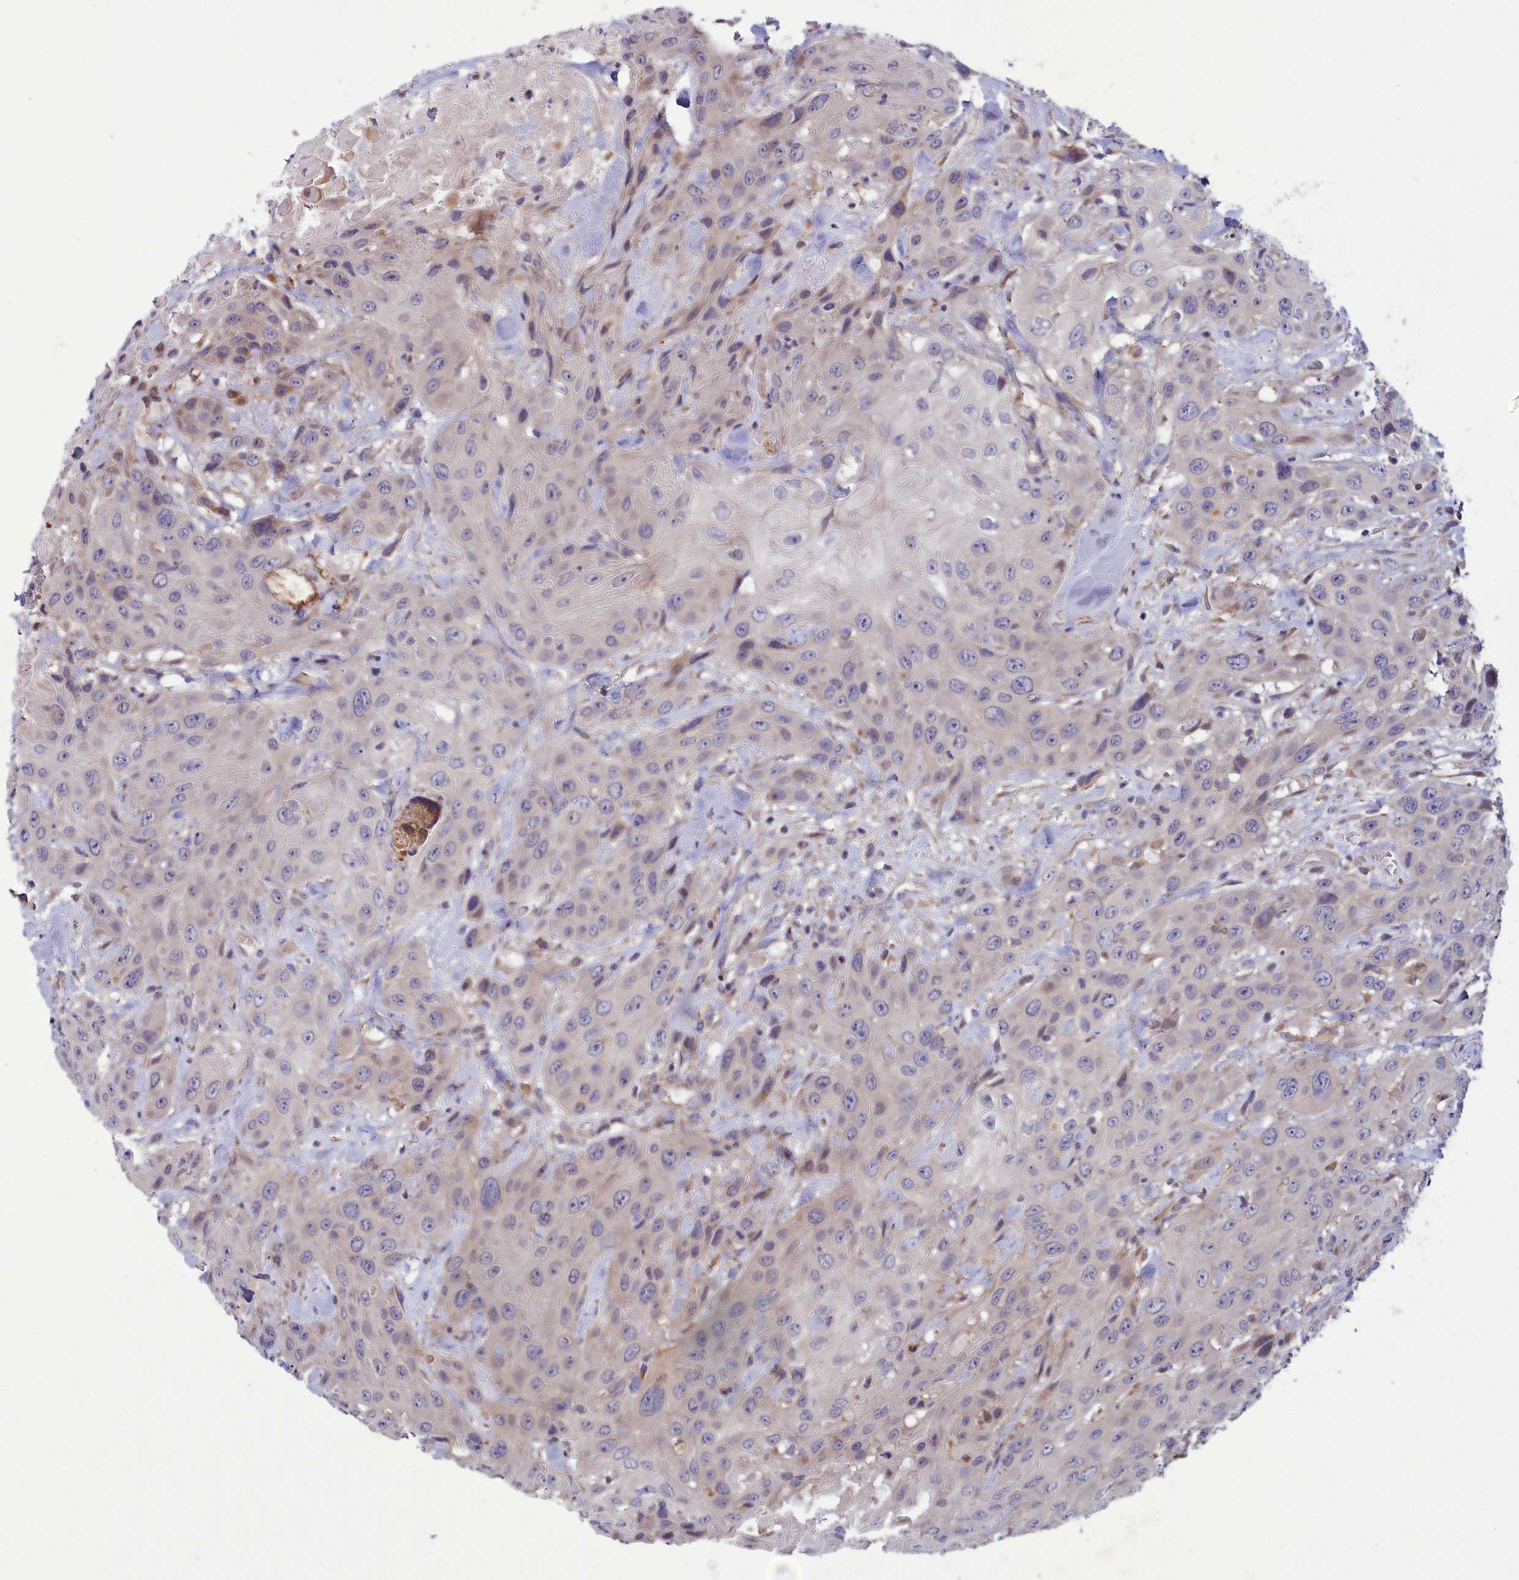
{"staining": {"intensity": "negative", "quantity": "none", "location": "none"}, "tissue": "head and neck cancer", "cell_type": "Tumor cells", "image_type": "cancer", "snomed": [{"axis": "morphology", "description": "Squamous cell carcinoma, NOS"}, {"axis": "topography", "description": "Head-Neck"}], "caption": "A high-resolution micrograph shows IHC staining of head and neck cancer (squamous cell carcinoma), which exhibits no significant staining in tumor cells. Brightfield microscopy of IHC stained with DAB (3,3'-diaminobenzidine) (brown) and hematoxylin (blue), captured at high magnification.", "gene": "BLTP2", "patient": {"sex": "male", "age": 81}}